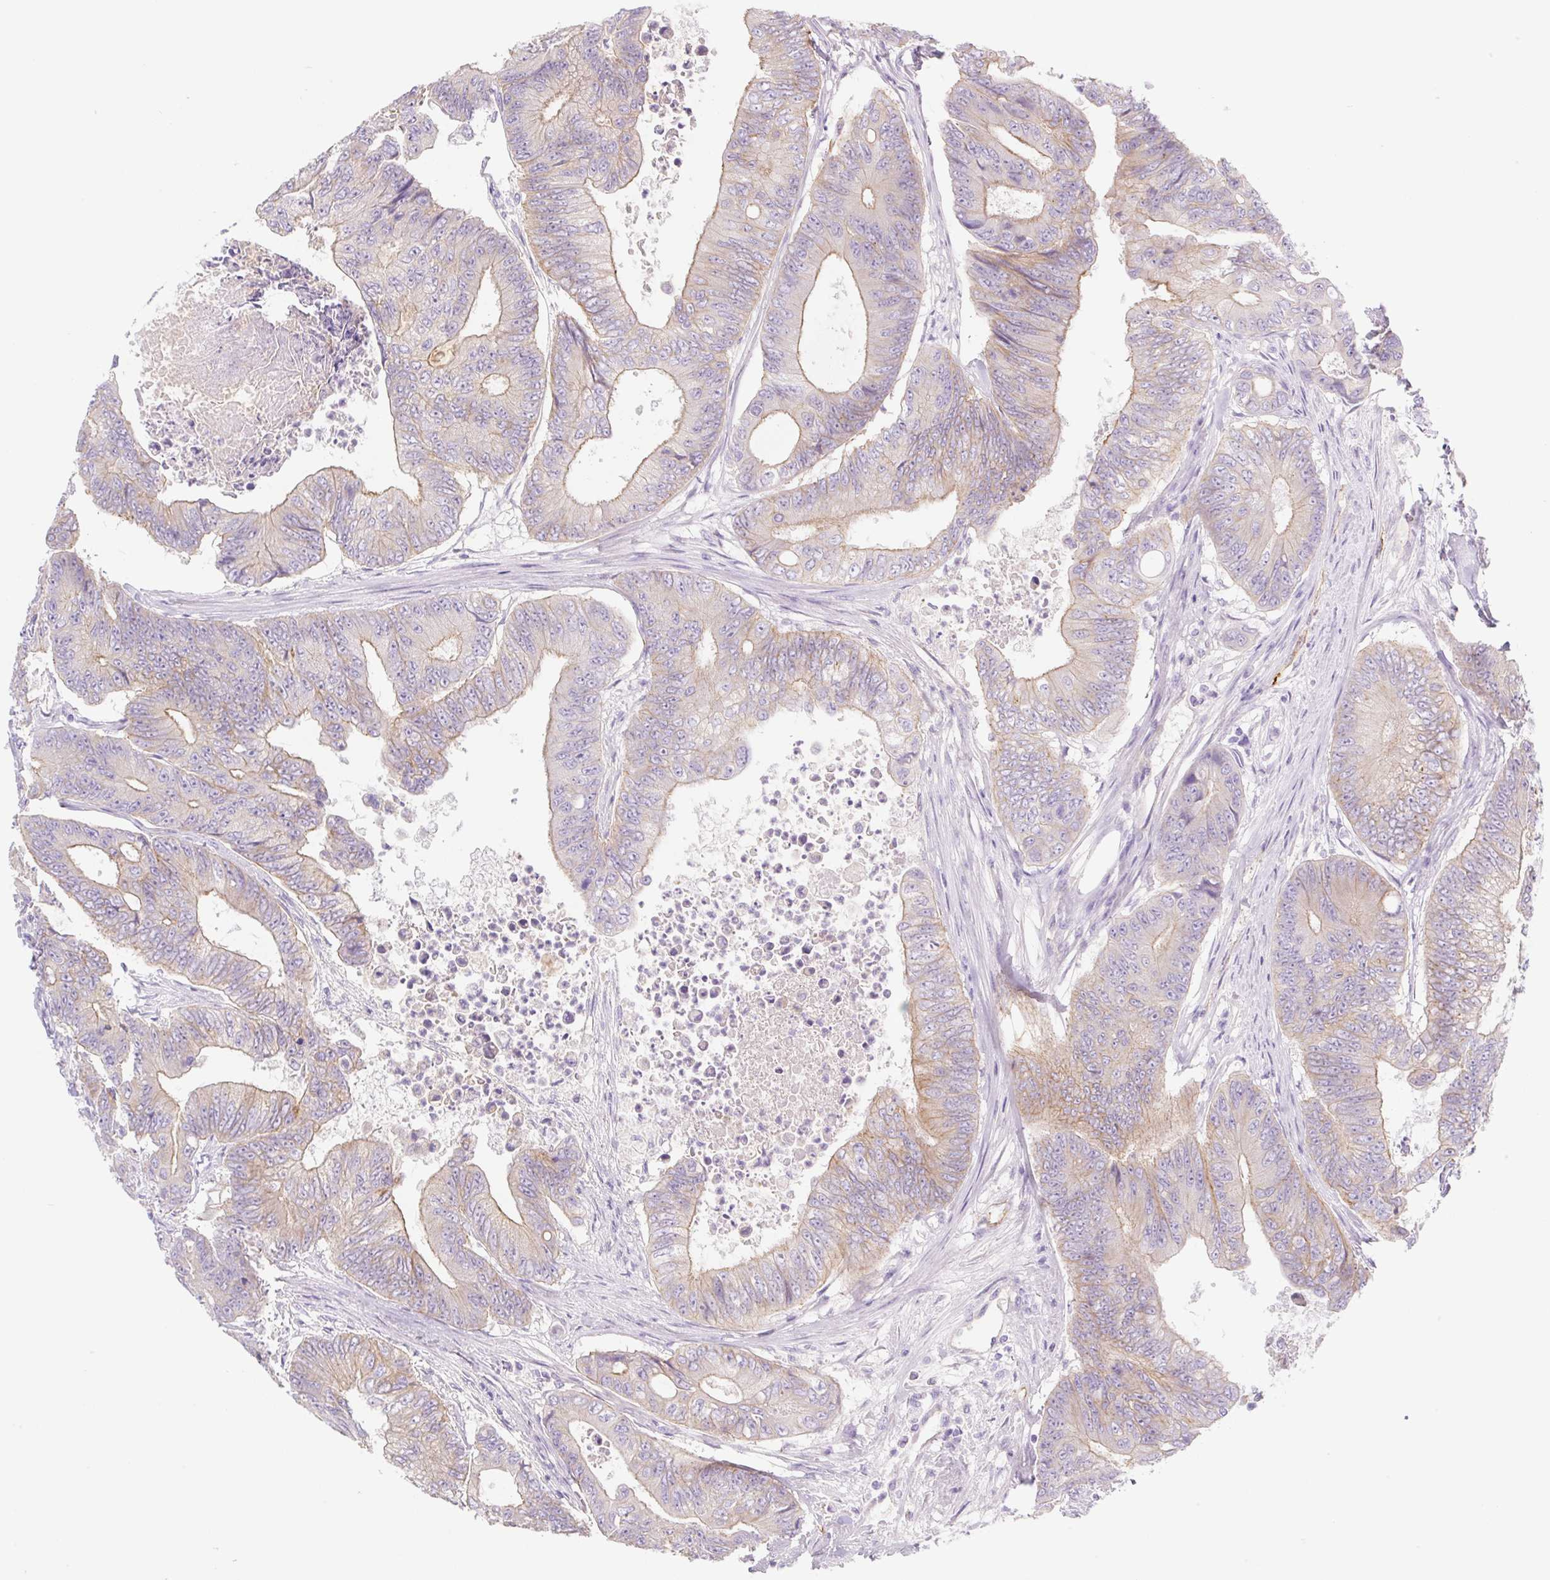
{"staining": {"intensity": "moderate", "quantity": ">75%", "location": "cytoplasmic/membranous"}, "tissue": "colorectal cancer", "cell_type": "Tumor cells", "image_type": "cancer", "snomed": [{"axis": "morphology", "description": "Adenocarcinoma, NOS"}, {"axis": "topography", "description": "Colon"}], "caption": "This histopathology image shows colorectal adenocarcinoma stained with IHC to label a protein in brown. The cytoplasmic/membranous of tumor cells show moderate positivity for the protein. Nuclei are counter-stained blue.", "gene": "LYVE1", "patient": {"sex": "female", "age": 48}}